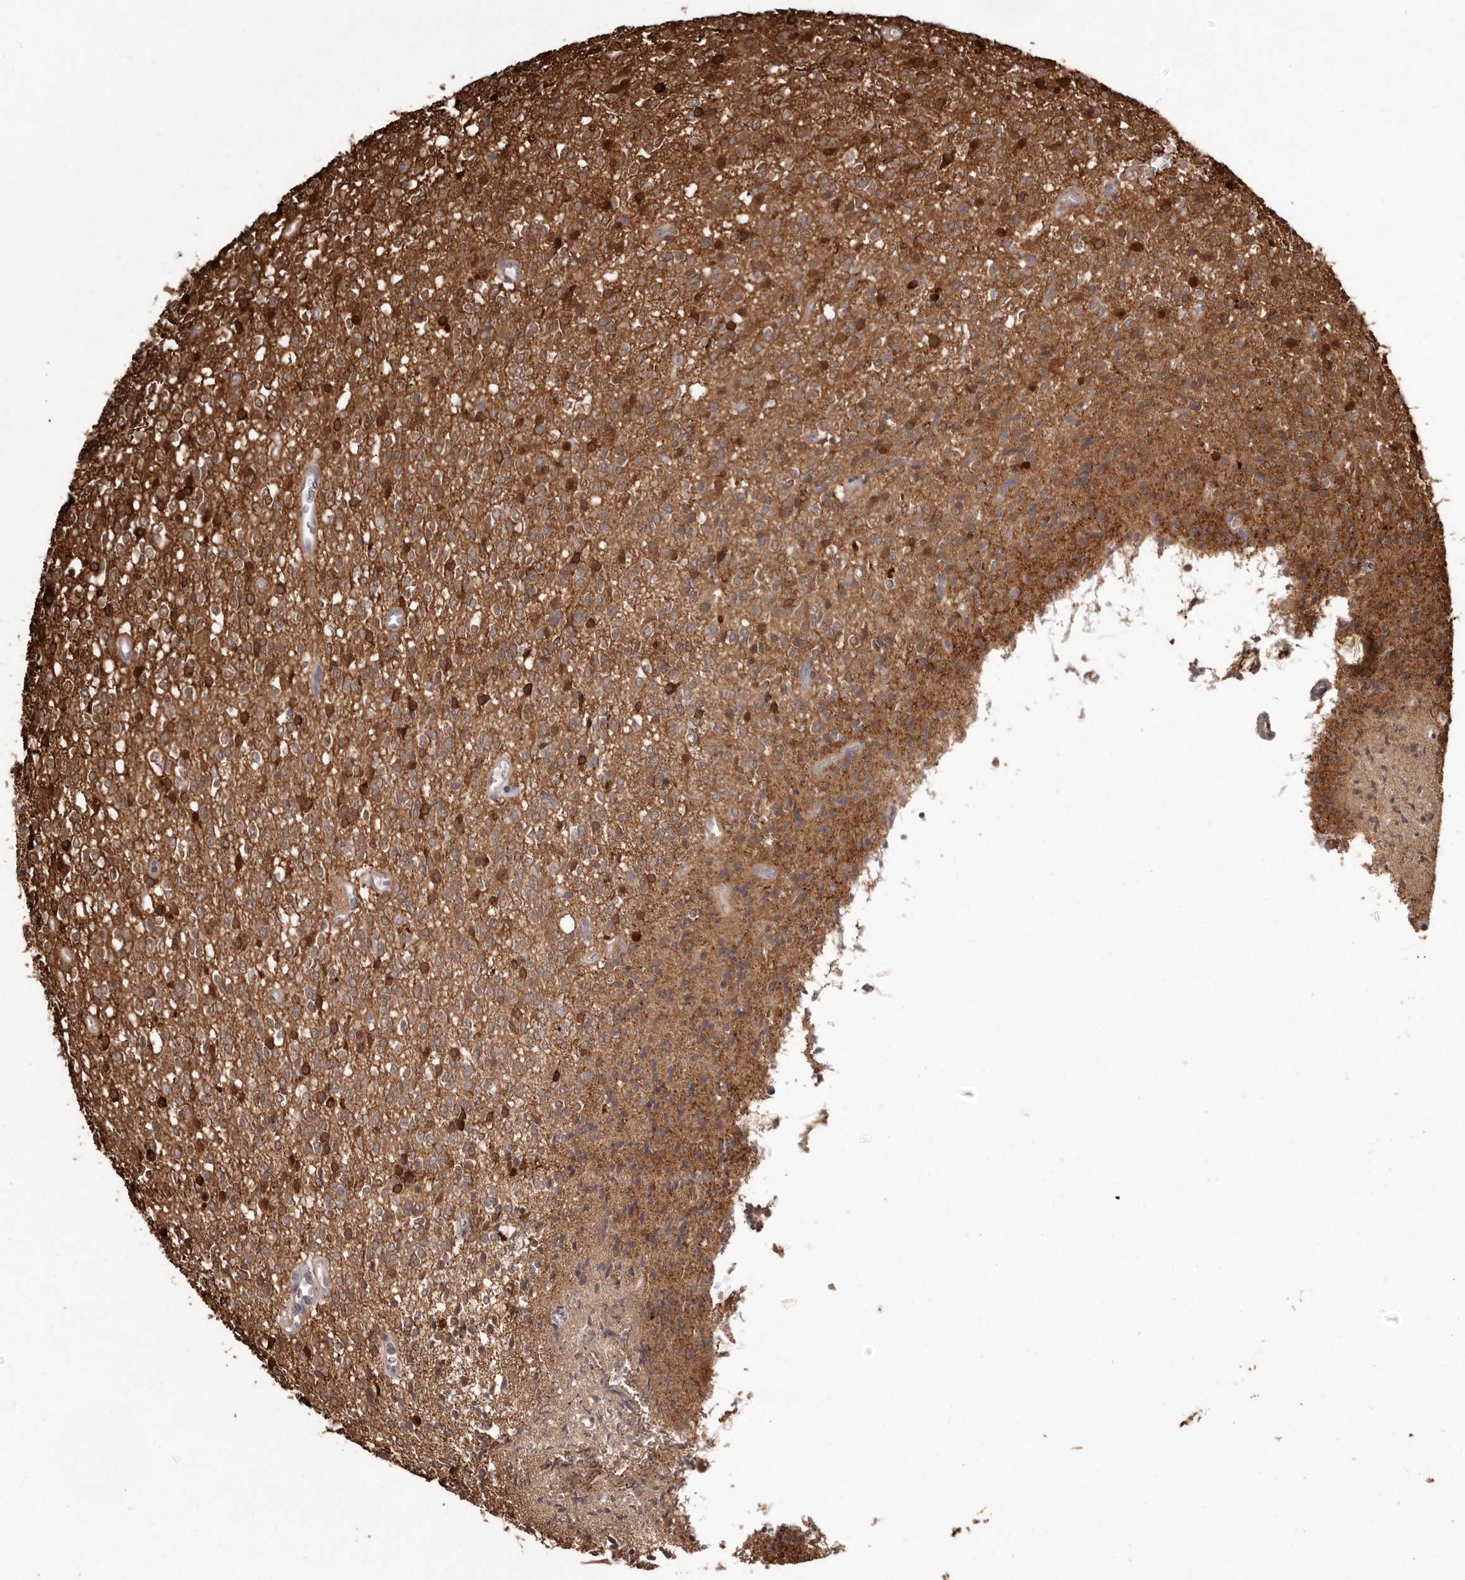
{"staining": {"intensity": "strong", "quantity": ">75%", "location": "cytoplasmic/membranous"}, "tissue": "glioma", "cell_type": "Tumor cells", "image_type": "cancer", "snomed": [{"axis": "morphology", "description": "Glioma, malignant, High grade"}, {"axis": "topography", "description": "Brain"}], "caption": "Malignant high-grade glioma was stained to show a protein in brown. There is high levels of strong cytoplasmic/membranous staining in approximately >75% of tumor cells. (DAB IHC, brown staining for protein, blue staining for nuclei).", "gene": "GFOD1", "patient": {"sex": "male", "age": 34}}